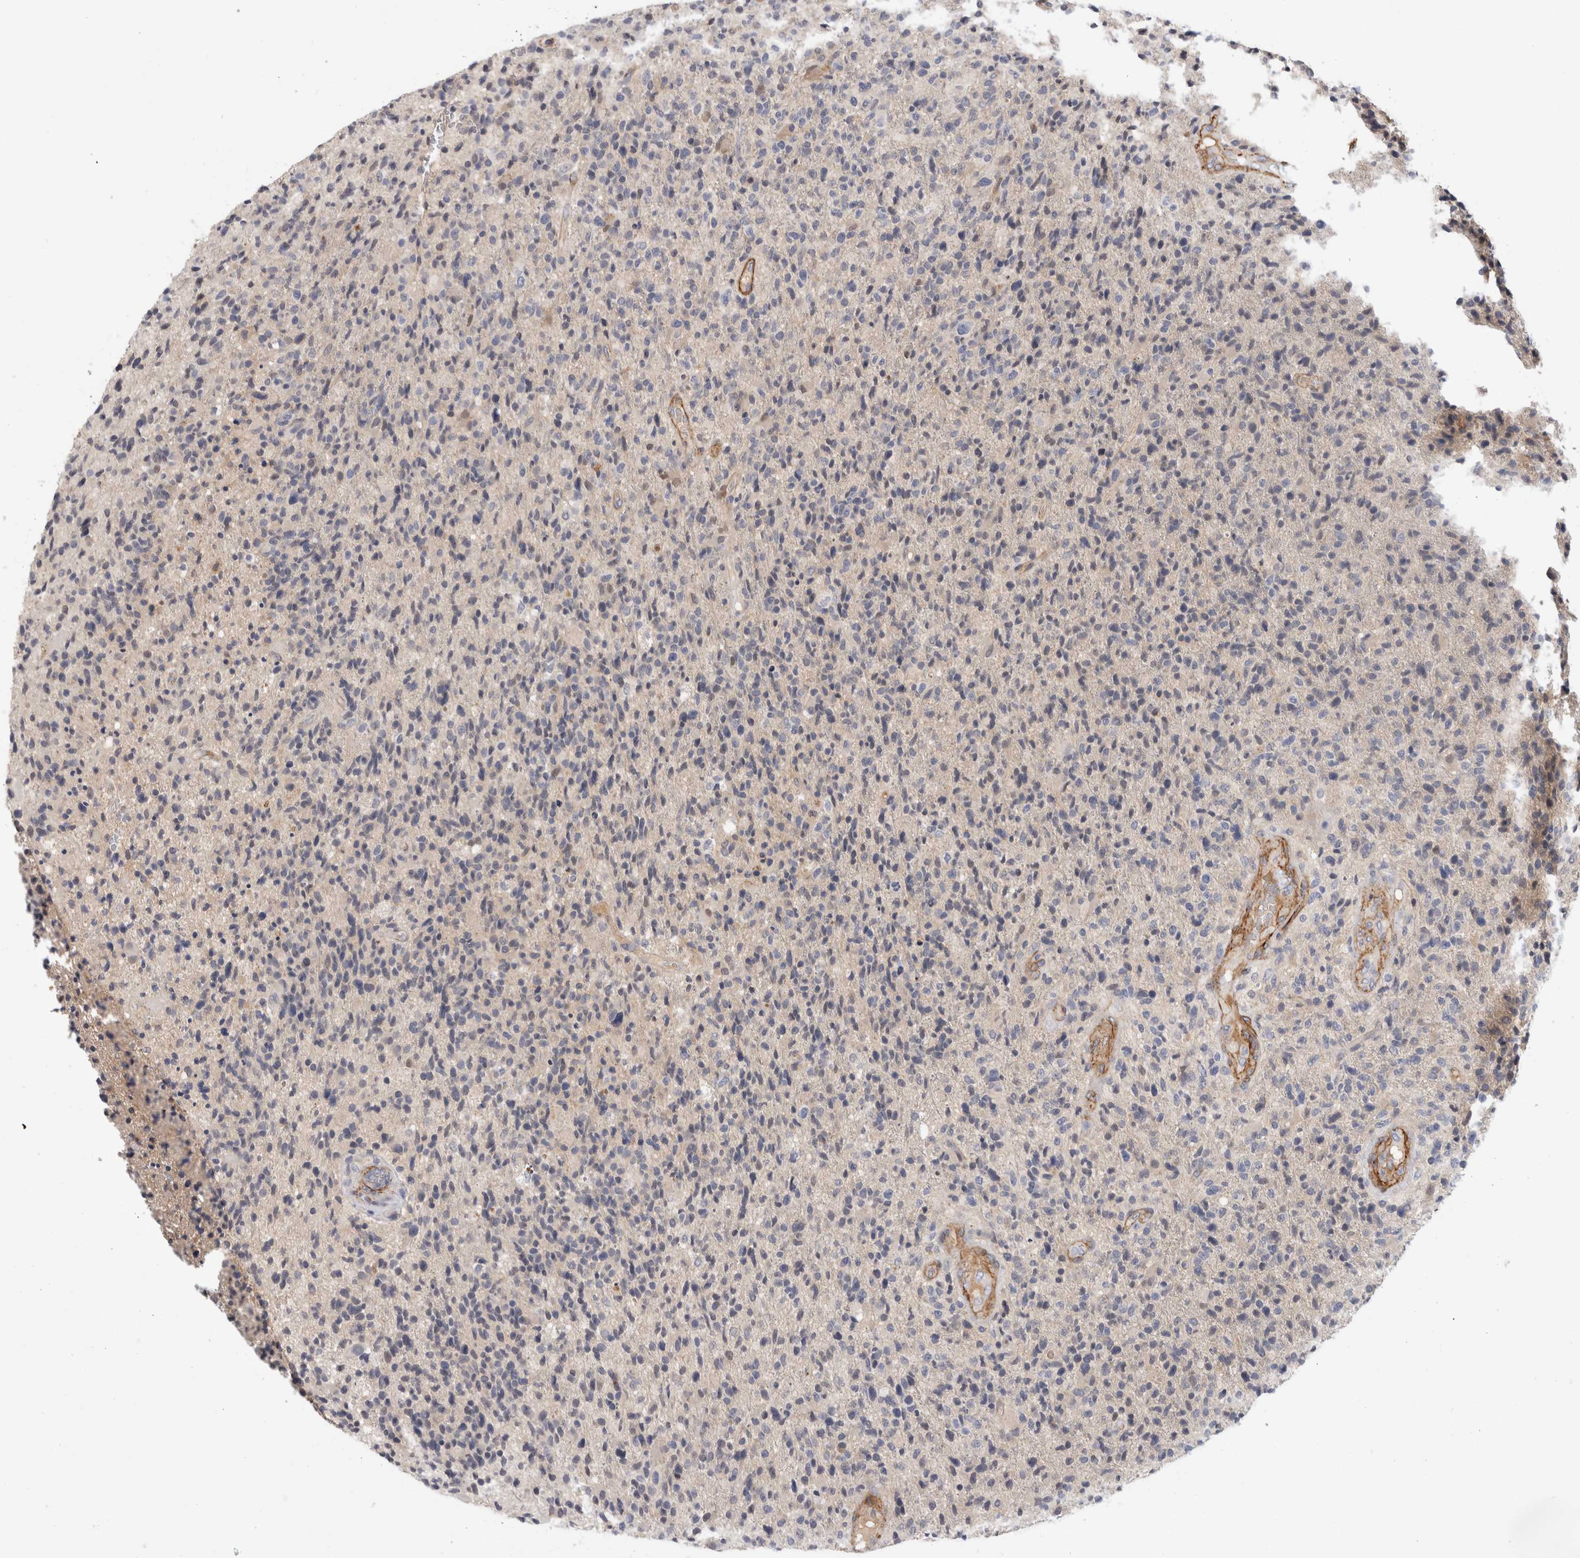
{"staining": {"intensity": "negative", "quantity": "none", "location": "none"}, "tissue": "glioma", "cell_type": "Tumor cells", "image_type": "cancer", "snomed": [{"axis": "morphology", "description": "Glioma, malignant, High grade"}, {"axis": "topography", "description": "Brain"}], "caption": "Glioma was stained to show a protein in brown. There is no significant staining in tumor cells.", "gene": "PGM1", "patient": {"sex": "male", "age": 72}}